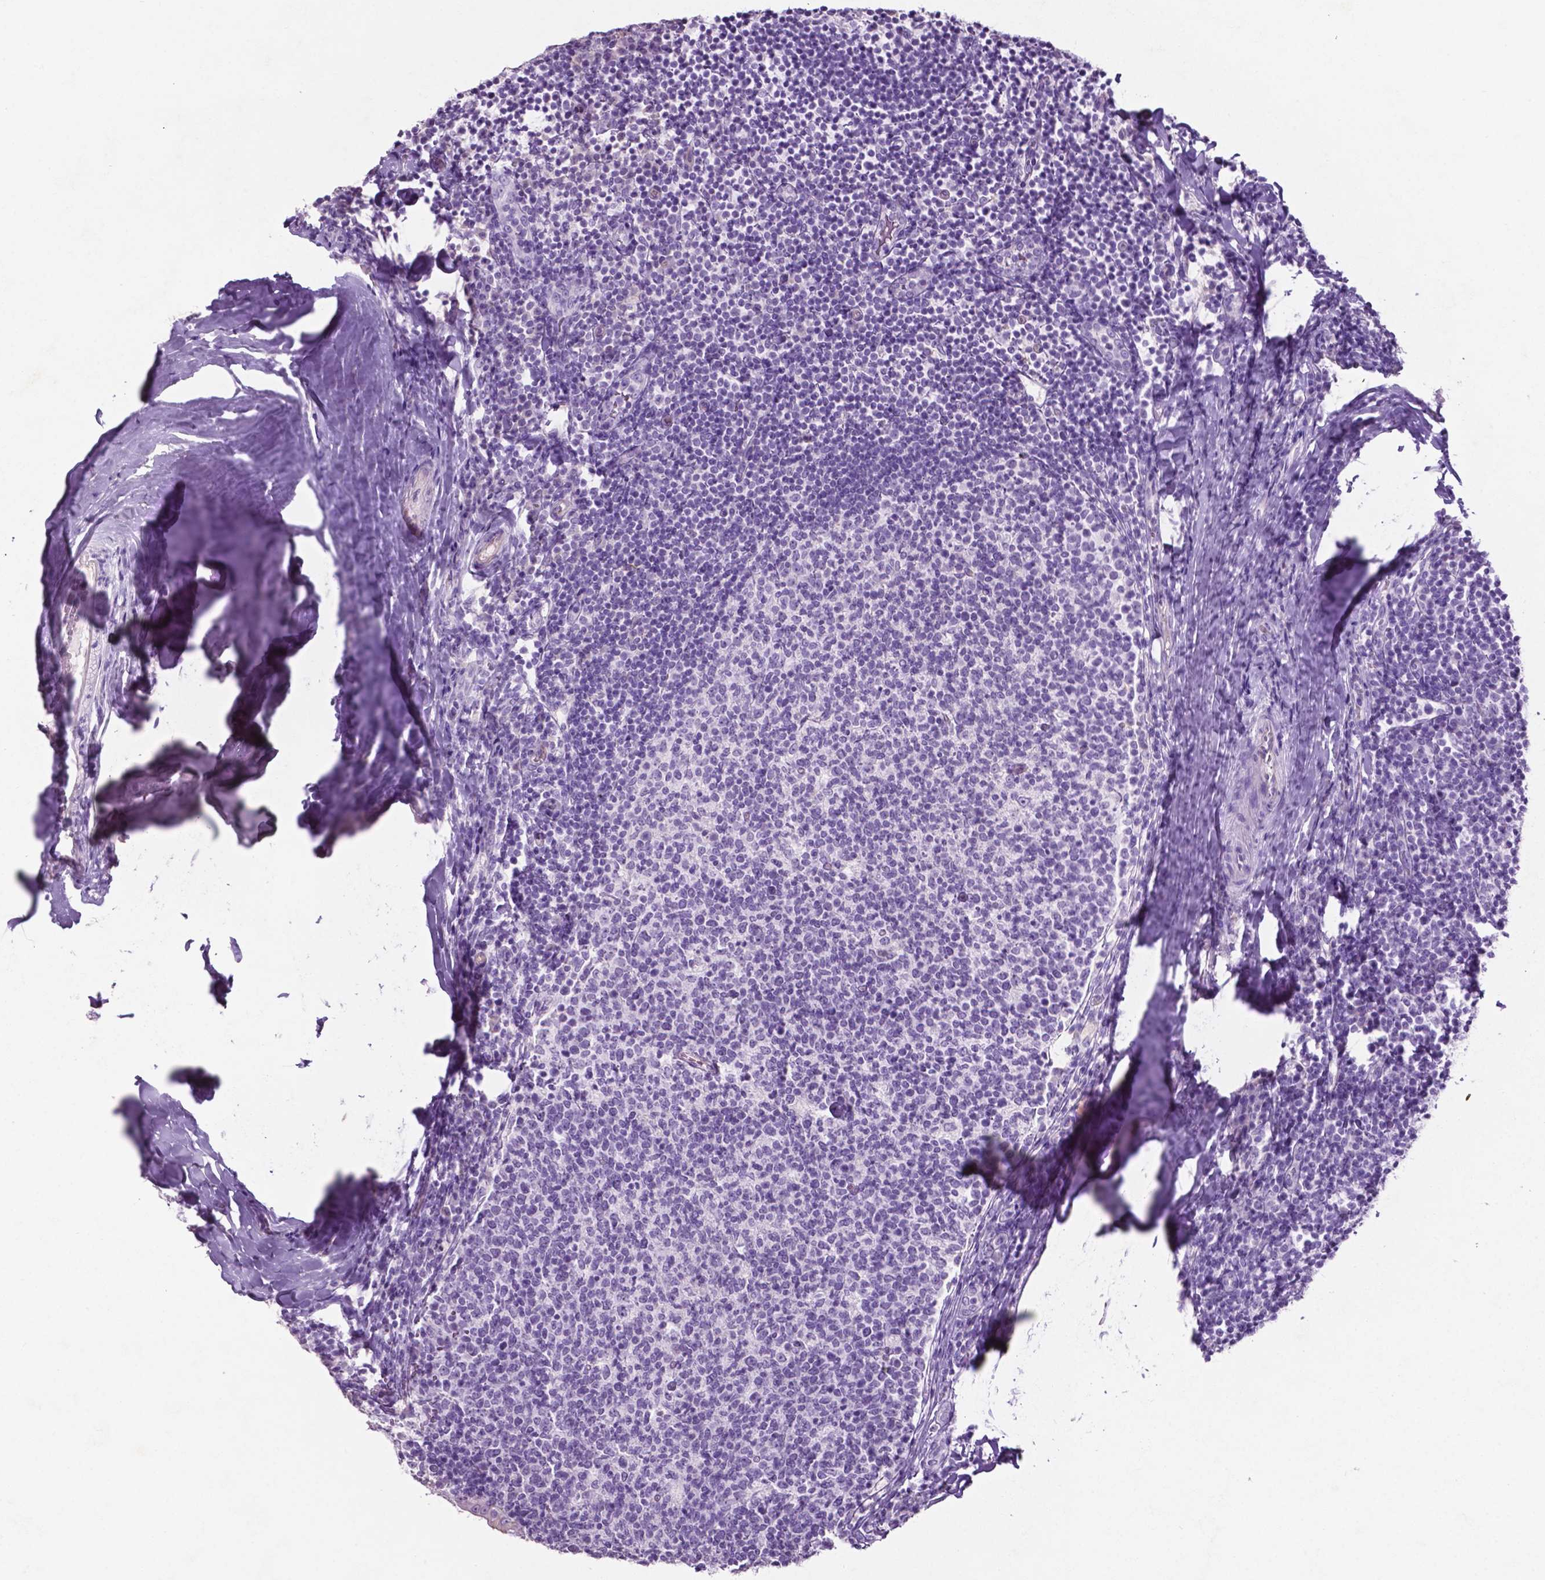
{"staining": {"intensity": "negative", "quantity": "none", "location": "none"}, "tissue": "tonsil", "cell_type": "Germinal center cells", "image_type": "normal", "snomed": [{"axis": "morphology", "description": "Normal tissue, NOS"}, {"axis": "topography", "description": "Tonsil"}], "caption": "High power microscopy image of an immunohistochemistry micrograph of unremarkable tonsil, revealing no significant positivity in germinal center cells.", "gene": "PHGR1", "patient": {"sex": "female", "age": 10}}